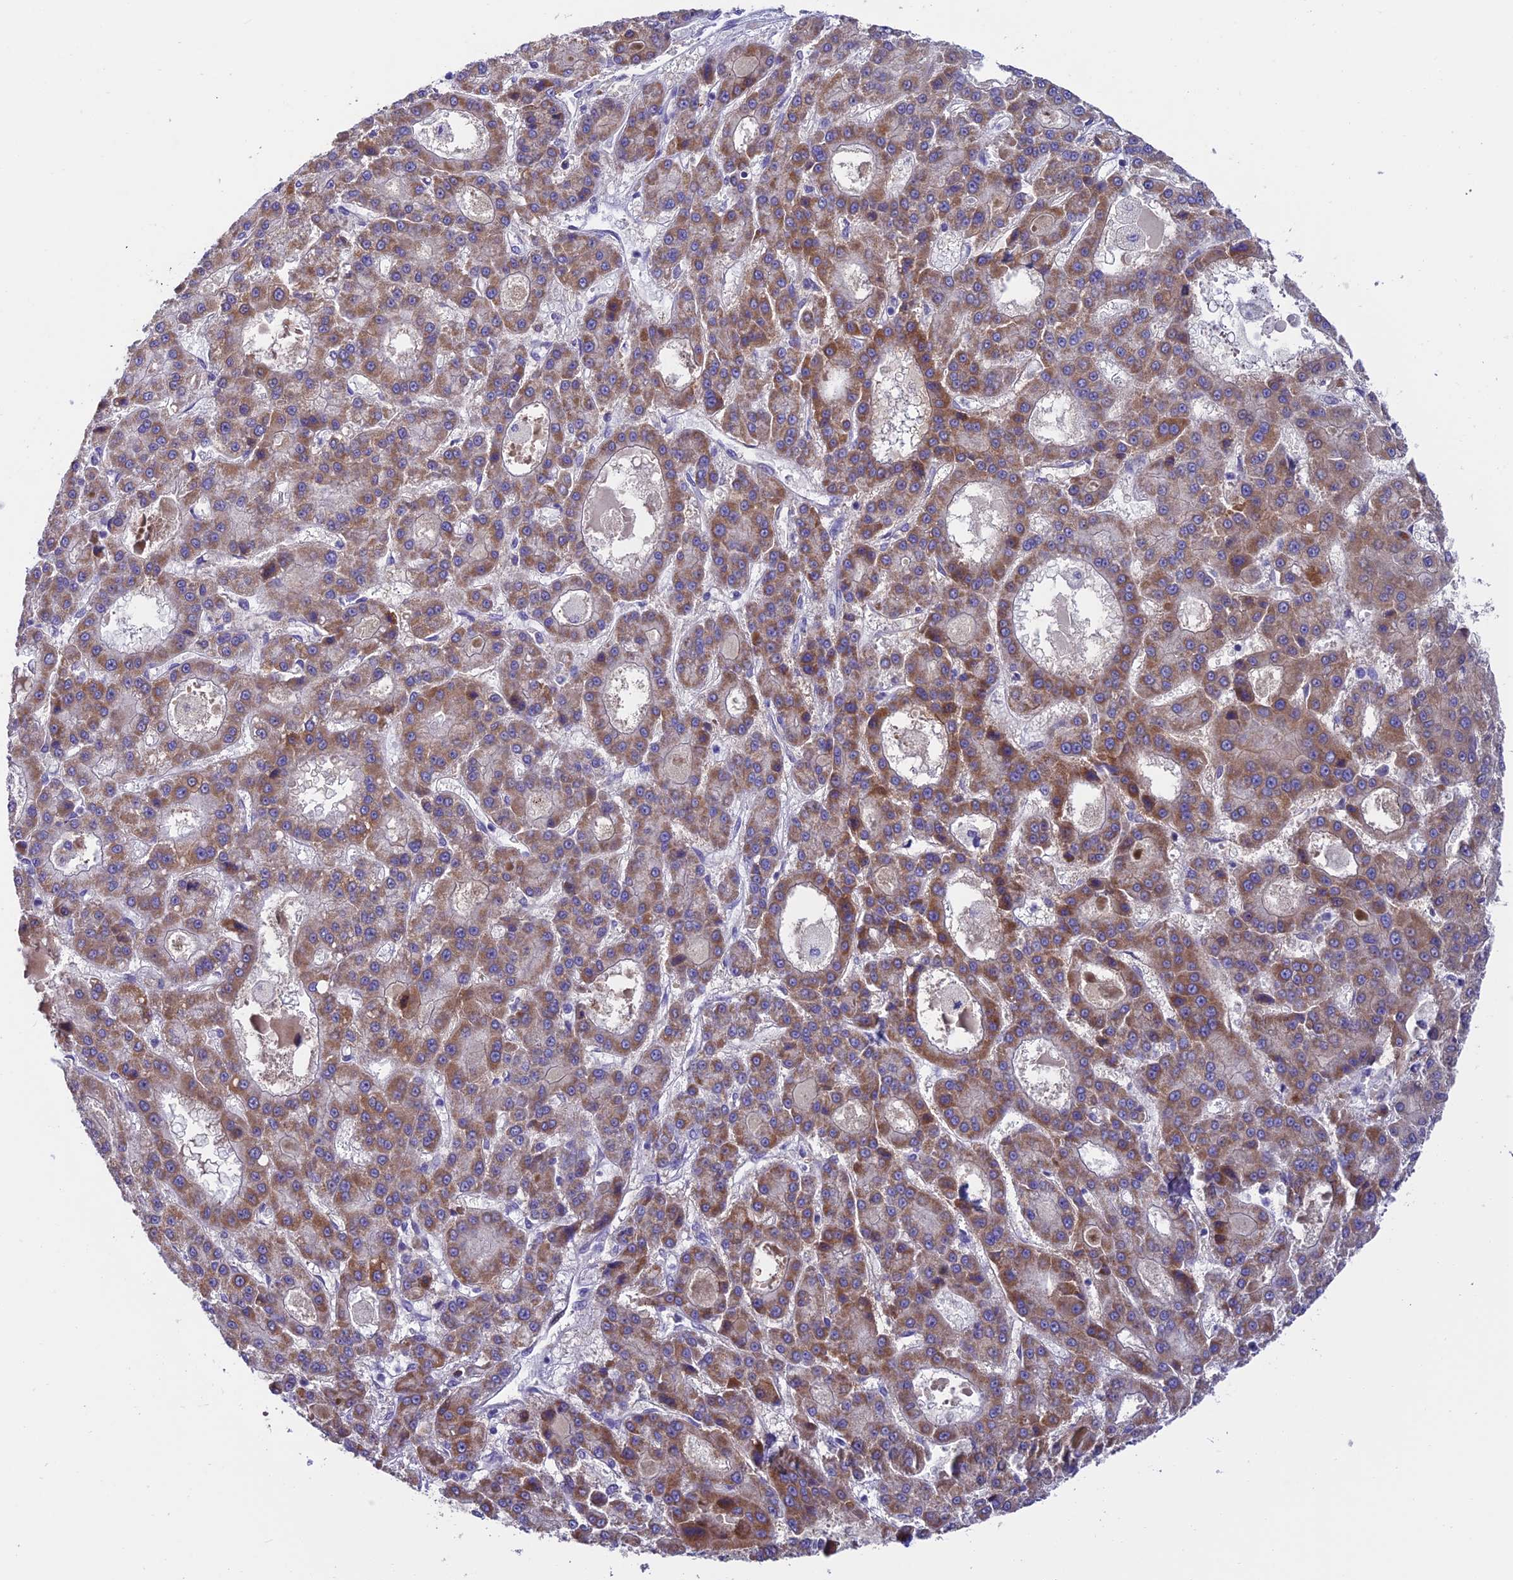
{"staining": {"intensity": "moderate", "quantity": ">75%", "location": "cytoplasmic/membranous"}, "tissue": "liver cancer", "cell_type": "Tumor cells", "image_type": "cancer", "snomed": [{"axis": "morphology", "description": "Carcinoma, Hepatocellular, NOS"}, {"axis": "topography", "description": "Liver"}], "caption": "The histopathology image reveals a brown stain indicating the presence of a protein in the cytoplasmic/membranous of tumor cells in liver cancer (hepatocellular carcinoma).", "gene": "SLC10A1", "patient": {"sex": "male", "age": 70}}